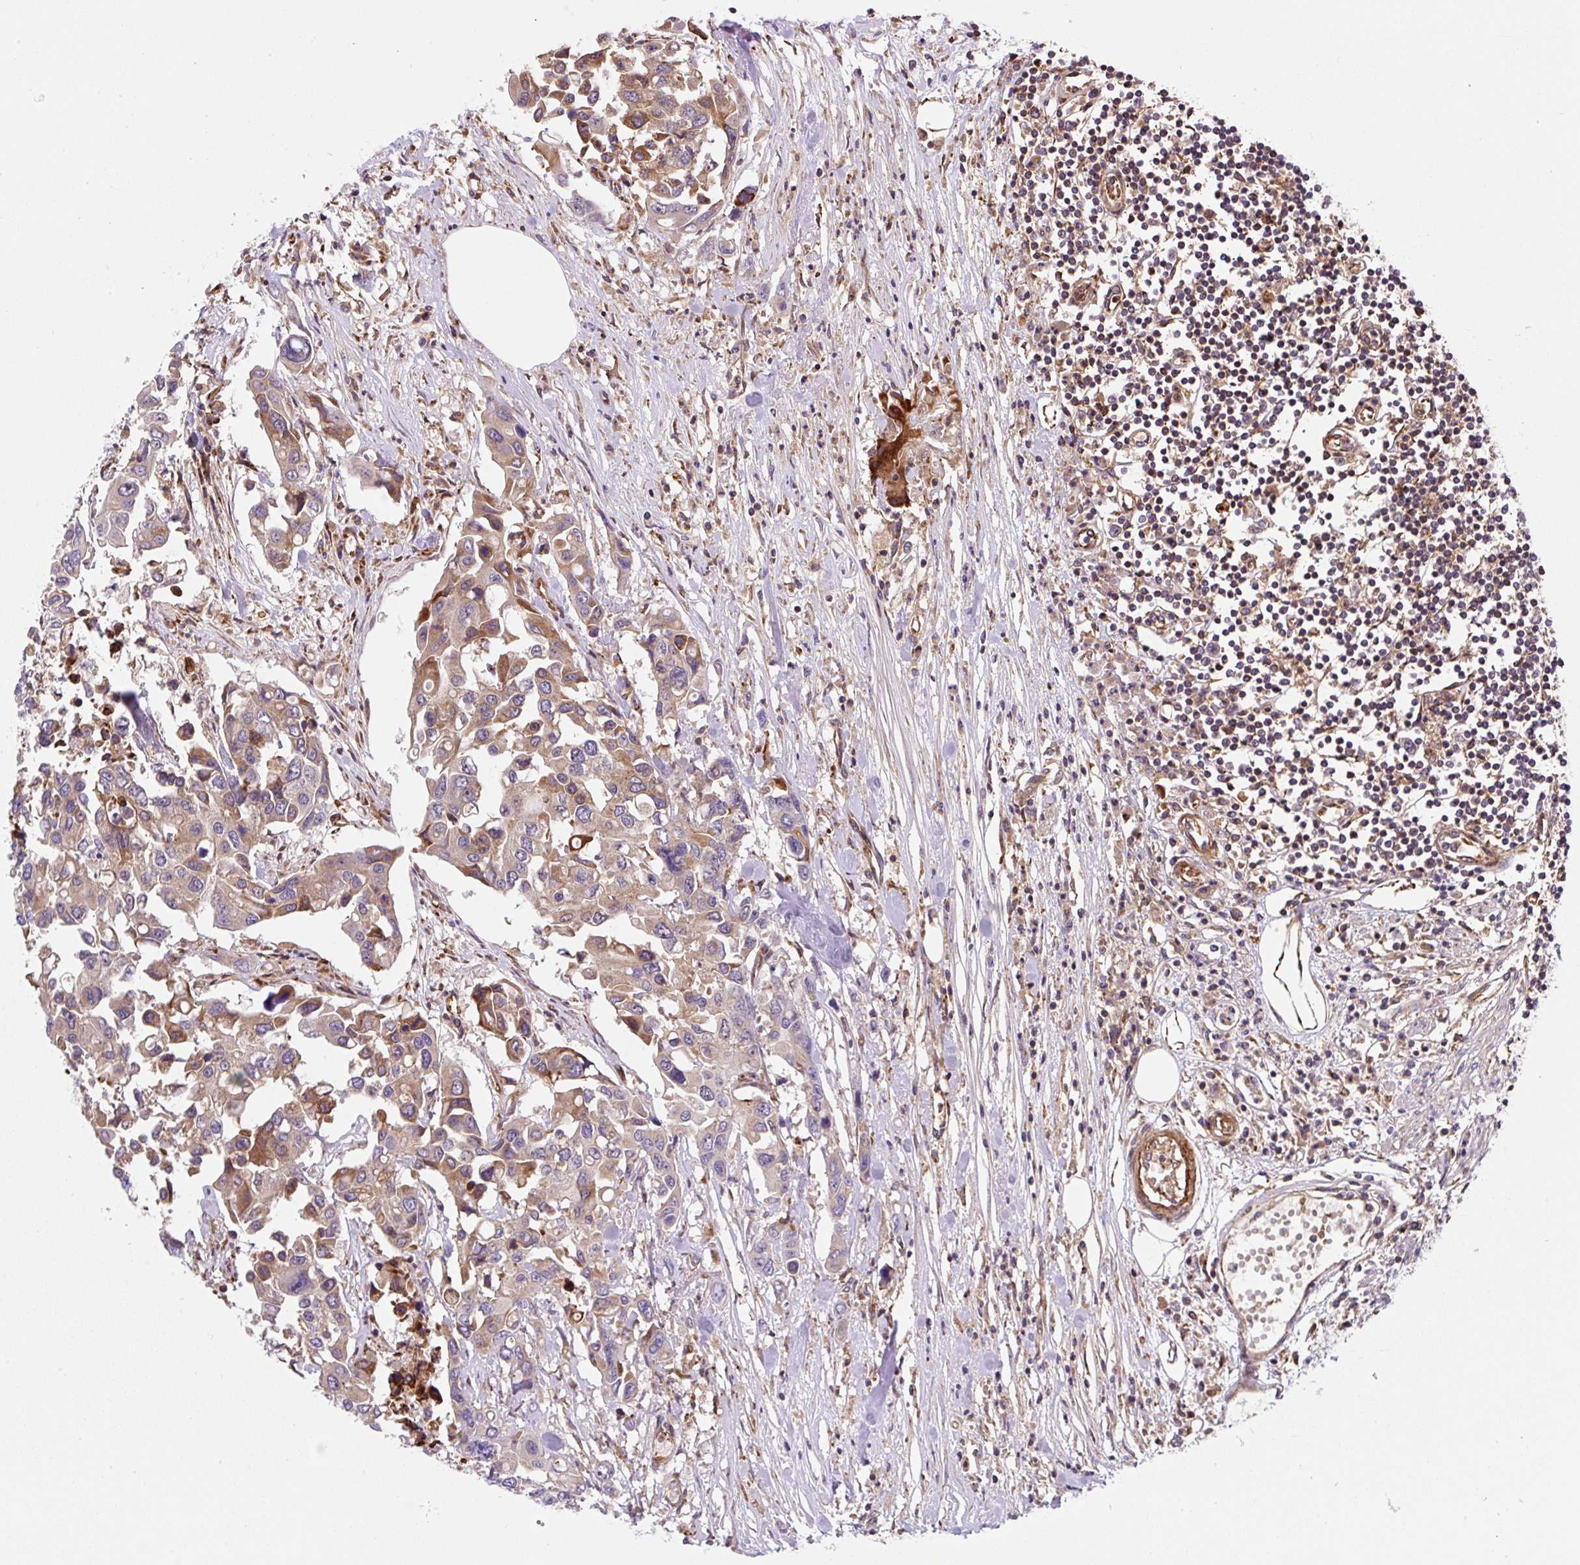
{"staining": {"intensity": "moderate", "quantity": "25%-75%", "location": "cytoplasmic/membranous"}, "tissue": "colorectal cancer", "cell_type": "Tumor cells", "image_type": "cancer", "snomed": [{"axis": "morphology", "description": "Adenocarcinoma, NOS"}, {"axis": "topography", "description": "Colon"}], "caption": "Protein positivity by immunohistochemistry reveals moderate cytoplasmic/membranous positivity in about 25%-75% of tumor cells in adenocarcinoma (colorectal). The staining is performed using DAB brown chromogen to label protein expression. The nuclei are counter-stained blue using hematoxylin.", "gene": "APOBEC3D", "patient": {"sex": "male", "age": 77}}